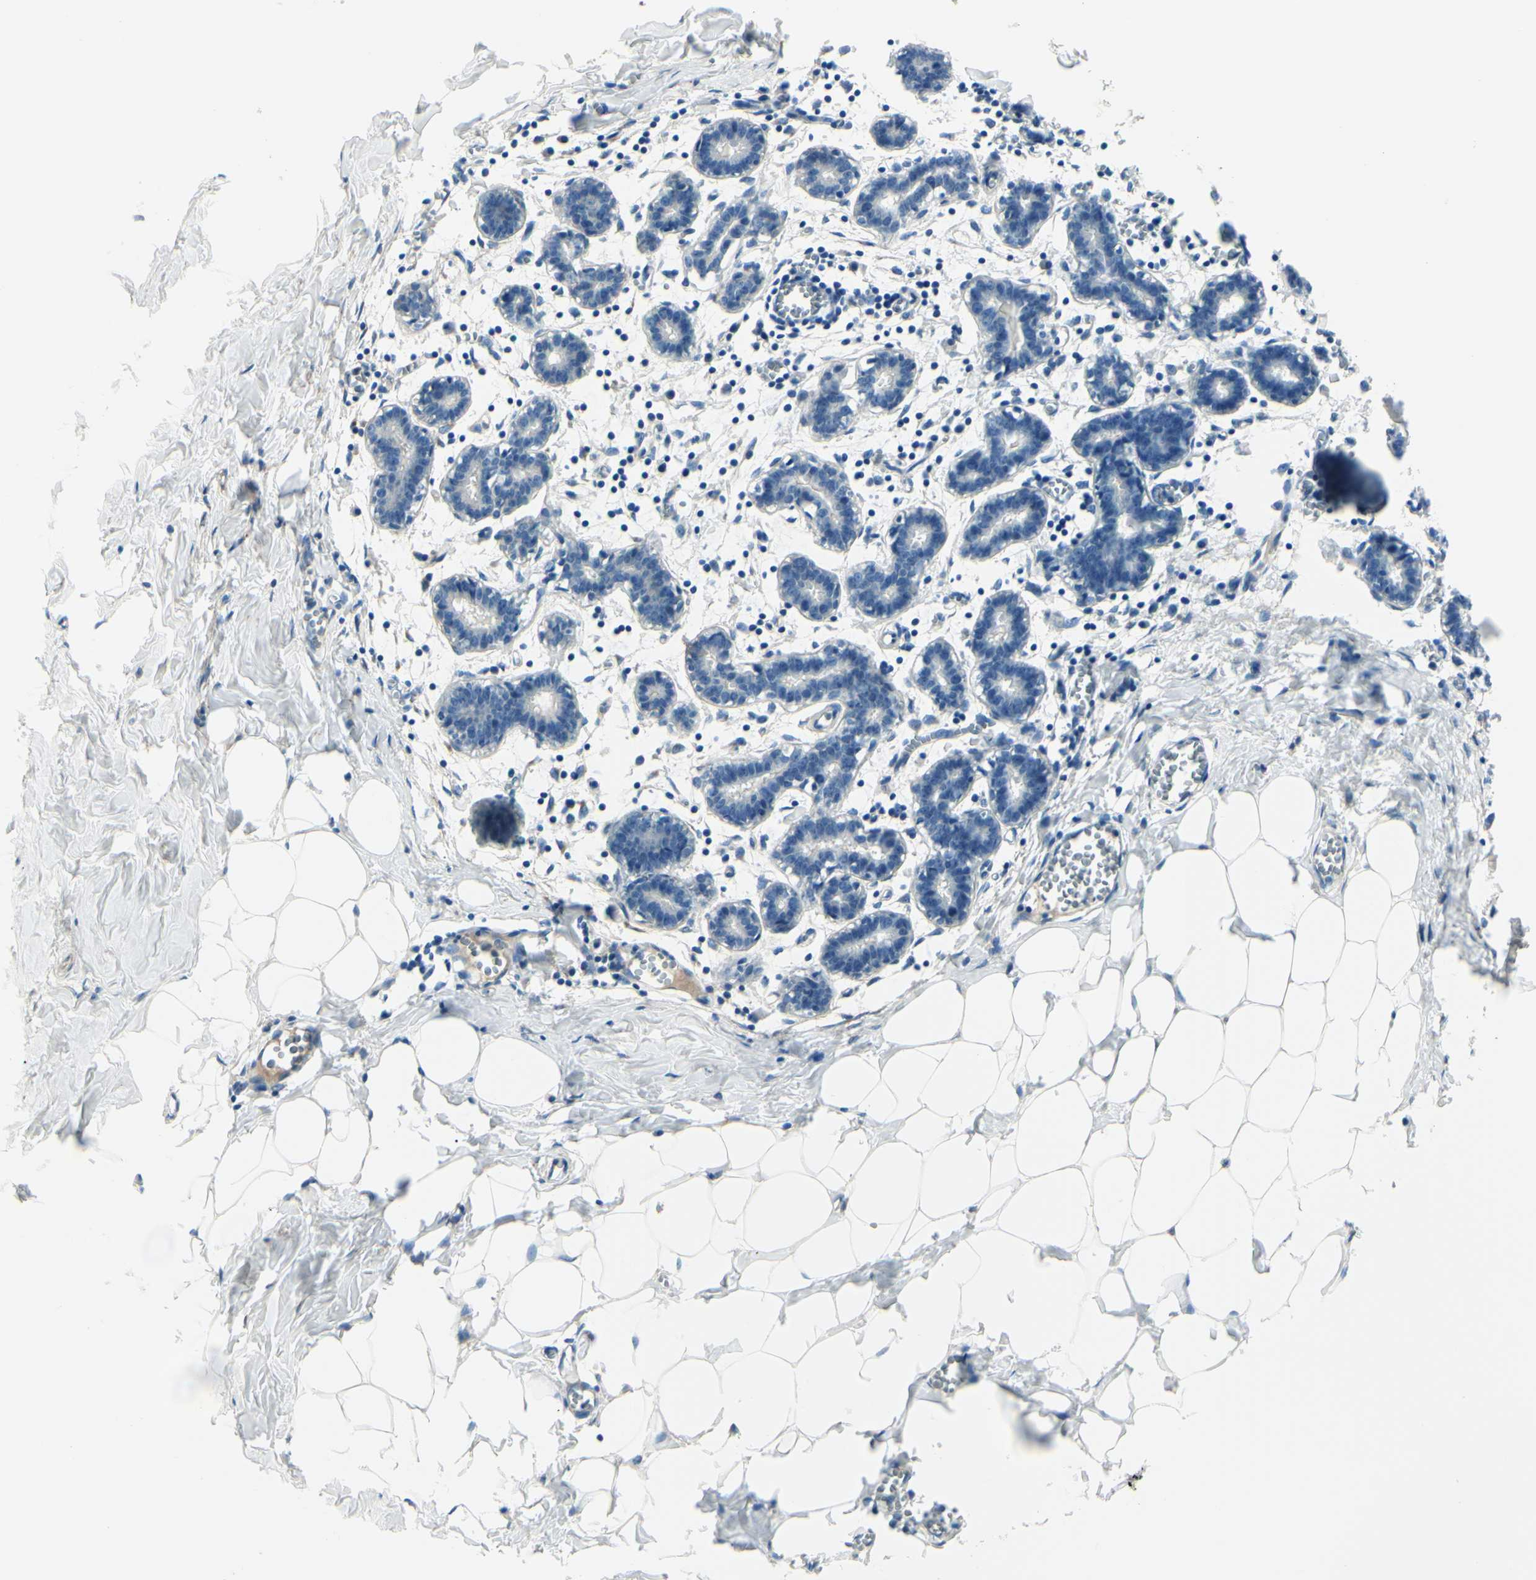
{"staining": {"intensity": "negative", "quantity": "none", "location": "none"}, "tissue": "breast", "cell_type": "Adipocytes", "image_type": "normal", "snomed": [{"axis": "morphology", "description": "Normal tissue, NOS"}, {"axis": "topography", "description": "Breast"}], "caption": "Immunohistochemistry (IHC) histopathology image of normal breast: human breast stained with DAB (3,3'-diaminobenzidine) reveals no significant protein expression in adipocytes.", "gene": "PCDHGA10", "patient": {"sex": "female", "age": 27}}